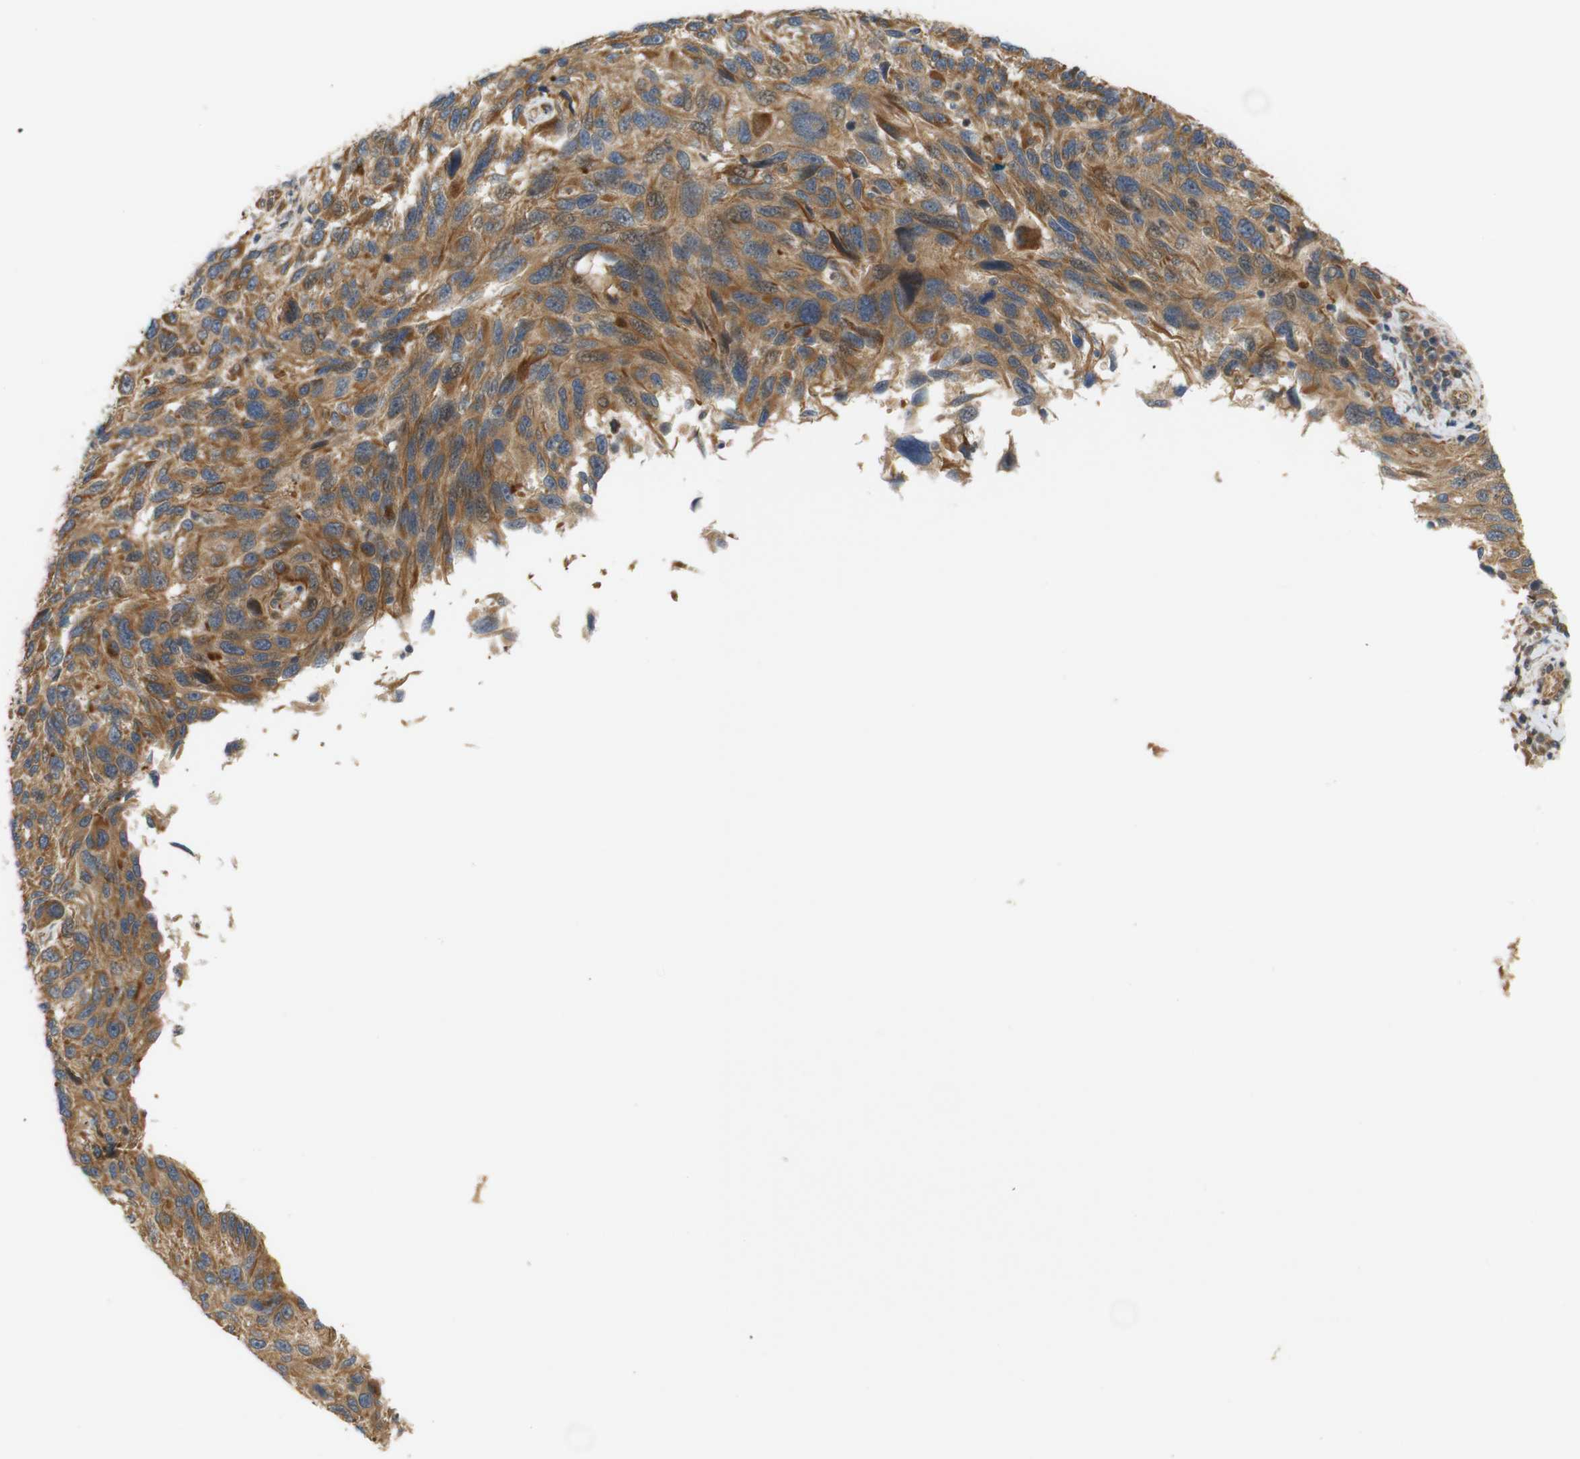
{"staining": {"intensity": "moderate", "quantity": ">75%", "location": "cytoplasmic/membranous"}, "tissue": "melanoma", "cell_type": "Tumor cells", "image_type": "cancer", "snomed": [{"axis": "morphology", "description": "Malignant melanoma, NOS"}, {"axis": "topography", "description": "Skin"}], "caption": "Immunohistochemistry (IHC) photomicrograph of neoplastic tissue: human malignant melanoma stained using IHC shows medium levels of moderate protein expression localized specifically in the cytoplasmic/membranous of tumor cells, appearing as a cytoplasmic/membranous brown color.", "gene": "RPTOR", "patient": {"sex": "male", "age": 53}}